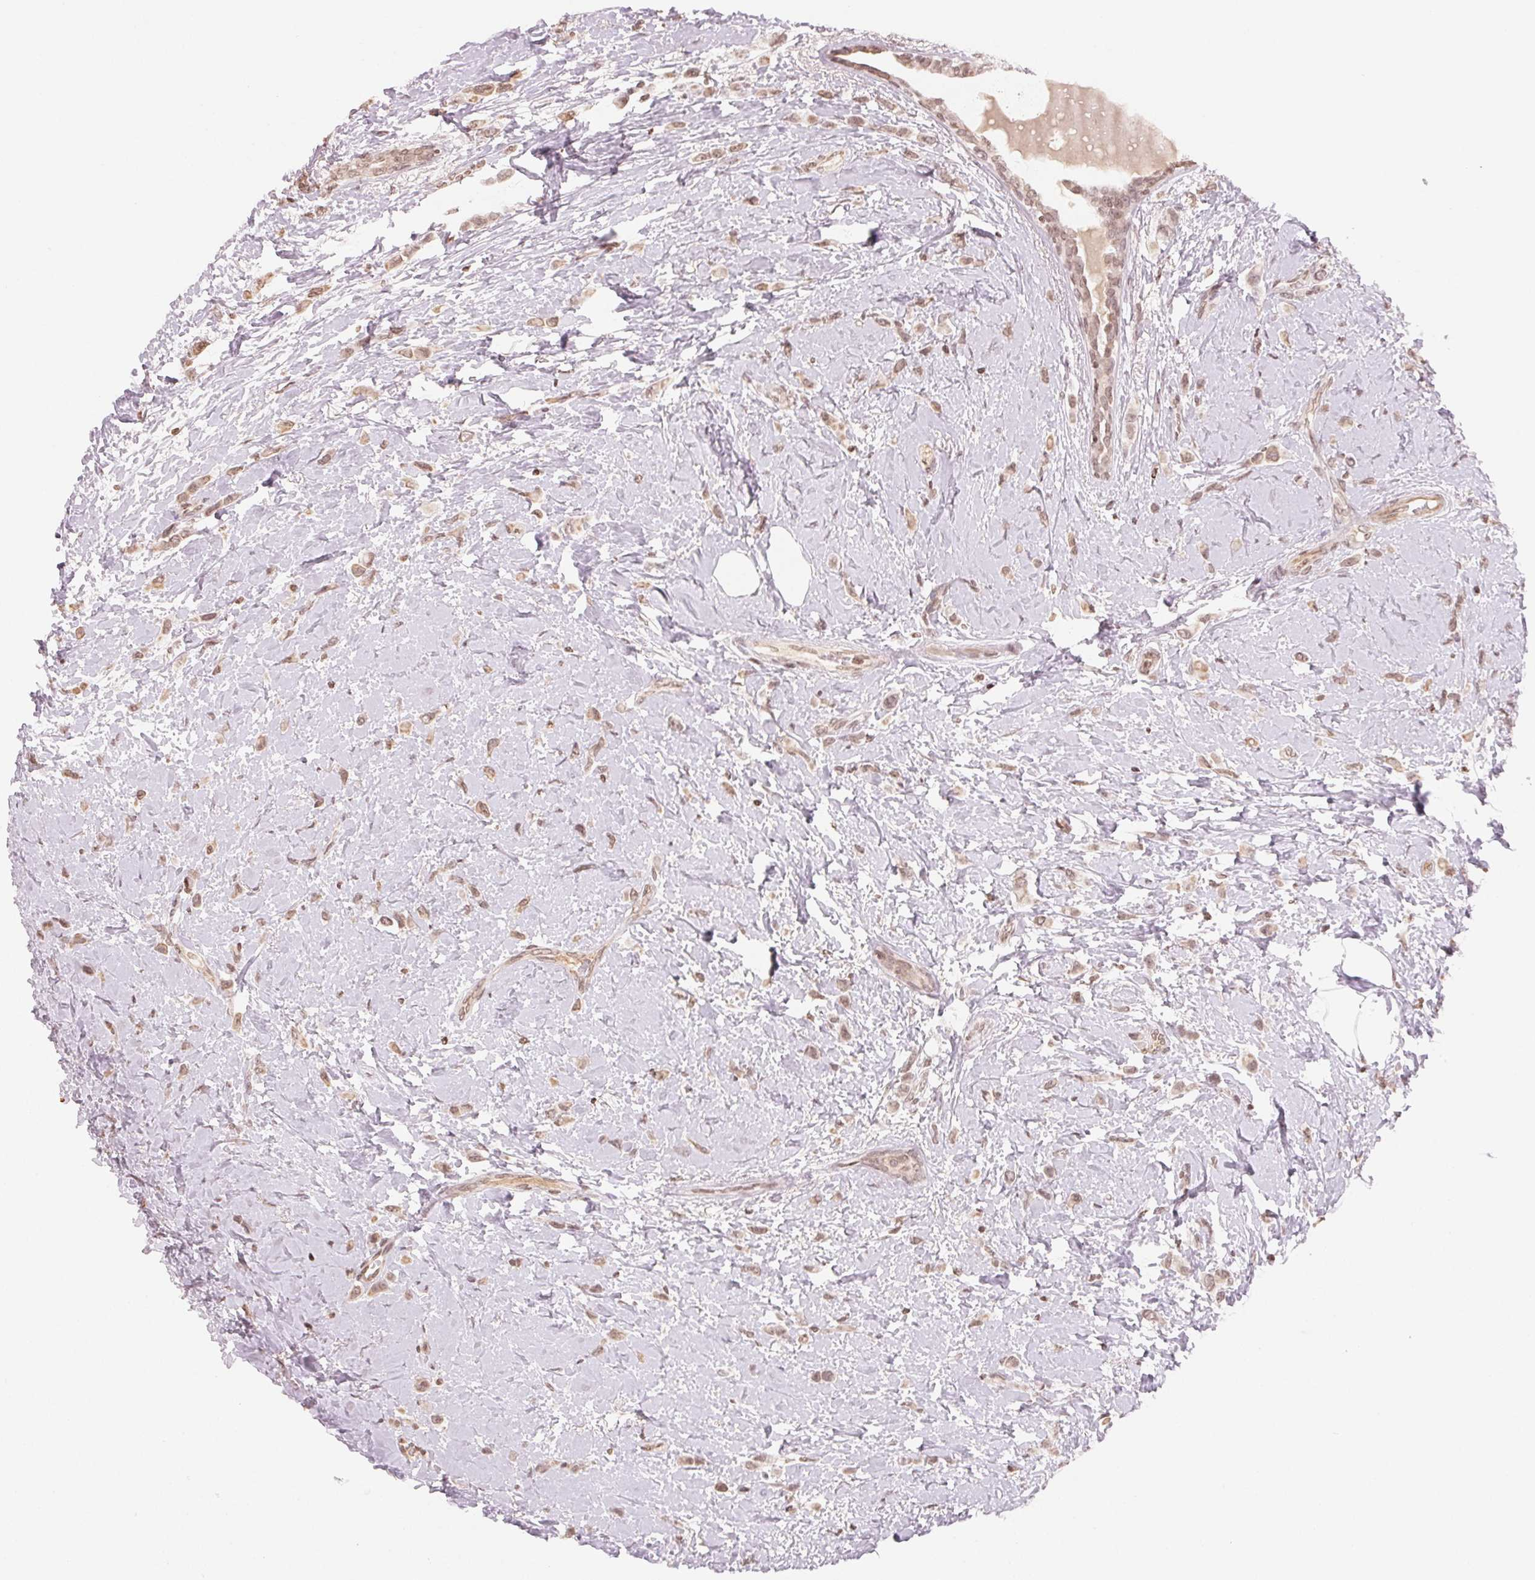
{"staining": {"intensity": "weak", "quantity": ">75%", "location": "nuclear"}, "tissue": "breast cancer", "cell_type": "Tumor cells", "image_type": "cancer", "snomed": [{"axis": "morphology", "description": "Lobular carcinoma"}, {"axis": "topography", "description": "Breast"}], "caption": "Breast cancer stained for a protein displays weak nuclear positivity in tumor cells.", "gene": "TBP", "patient": {"sex": "female", "age": 66}}